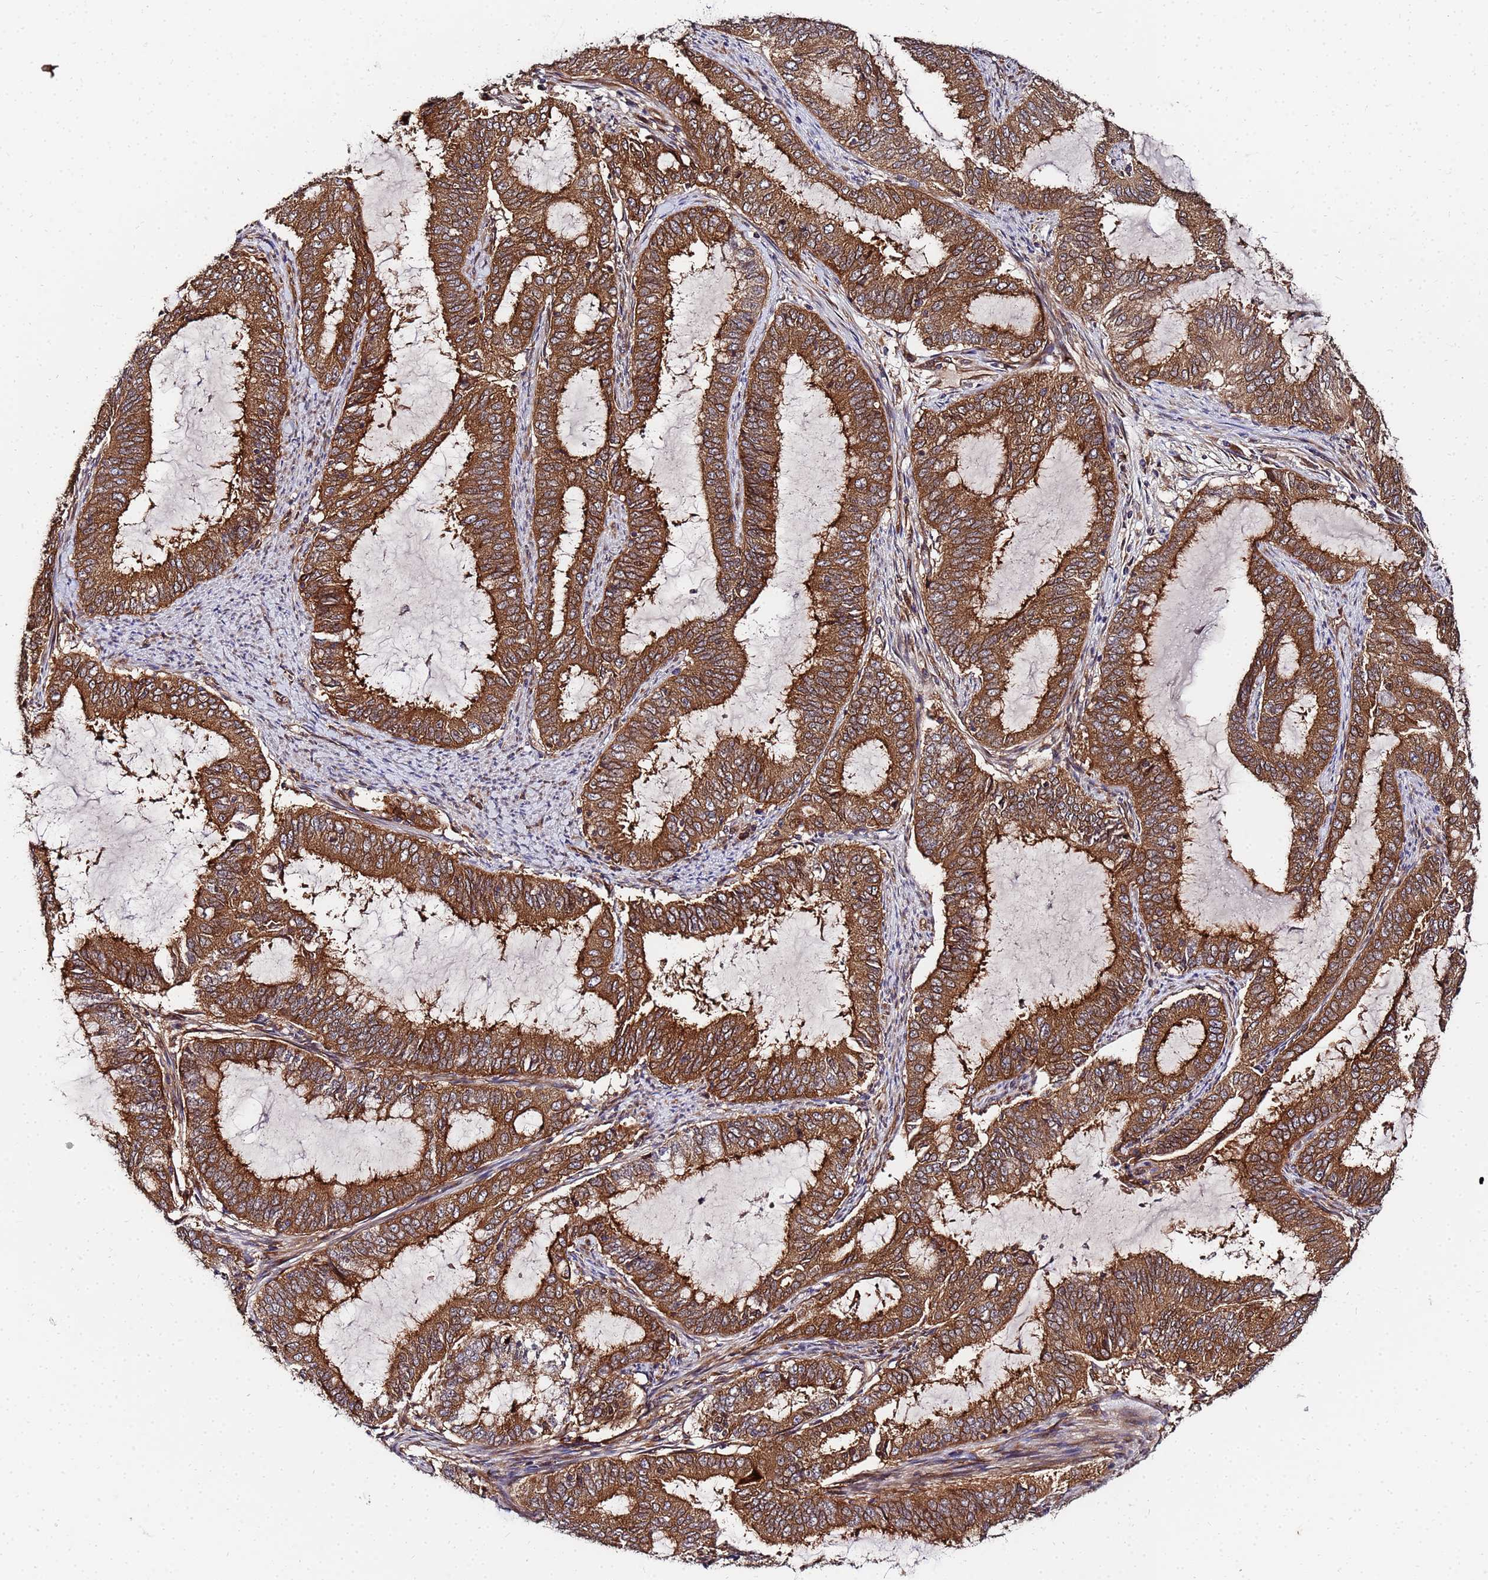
{"staining": {"intensity": "strong", "quantity": ">75%", "location": "cytoplasmic/membranous"}, "tissue": "endometrial cancer", "cell_type": "Tumor cells", "image_type": "cancer", "snomed": [{"axis": "morphology", "description": "Adenocarcinoma, NOS"}, {"axis": "topography", "description": "Endometrium"}], "caption": "About >75% of tumor cells in human adenocarcinoma (endometrial) exhibit strong cytoplasmic/membranous protein expression as visualized by brown immunohistochemical staining.", "gene": "UNC93B1", "patient": {"sex": "female", "age": 51}}